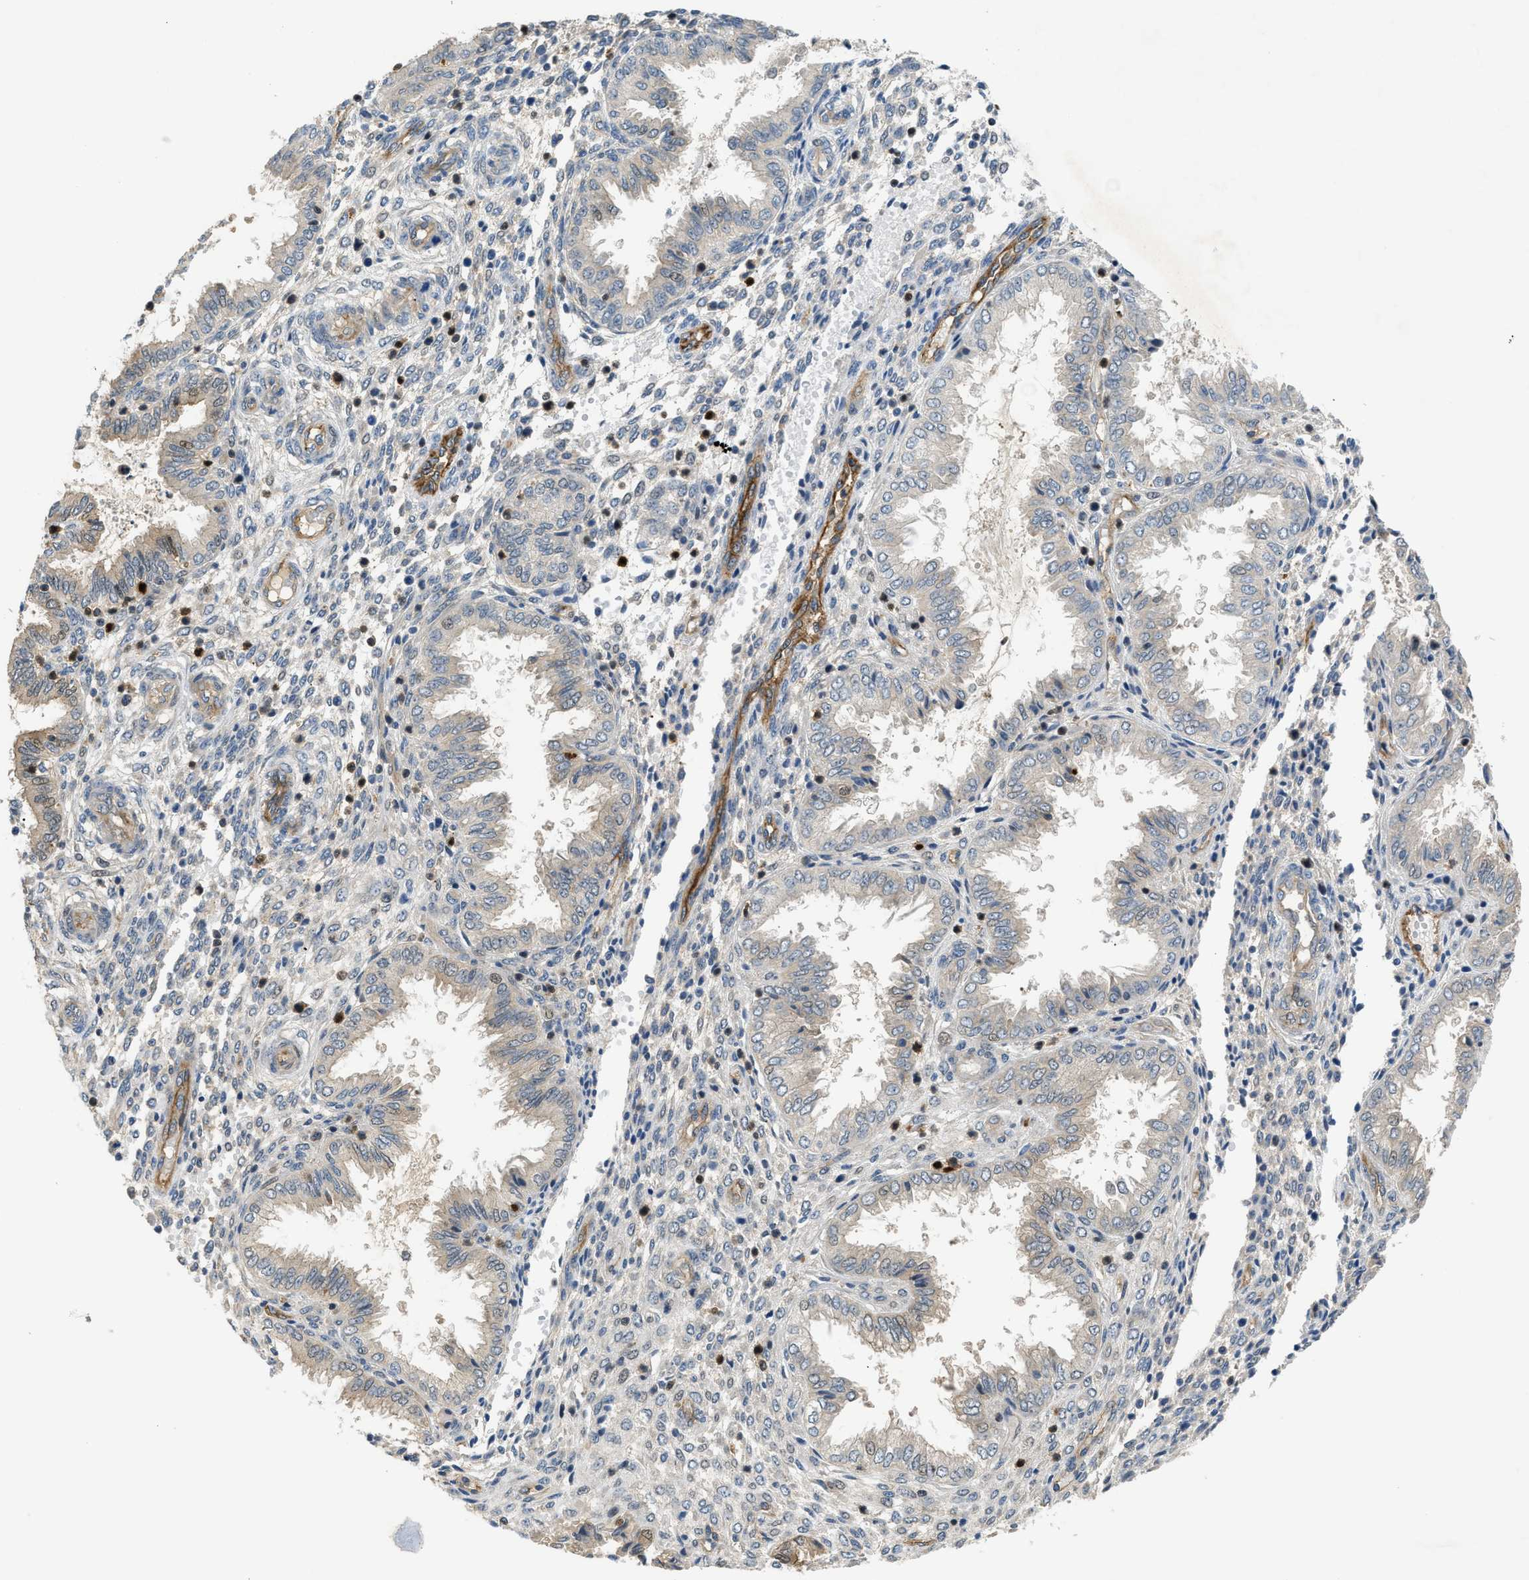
{"staining": {"intensity": "negative", "quantity": "none", "location": "none"}, "tissue": "endometrium", "cell_type": "Cells in endometrial stroma", "image_type": "normal", "snomed": [{"axis": "morphology", "description": "Normal tissue, NOS"}, {"axis": "topography", "description": "Endometrium"}], "caption": "An immunohistochemistry (IHC) micrograph of benign endometrium is shown. There is no staining in cells in endometrial stroma of endometrium.", "gene": "TRAK2", "patient": {"sex": "female", "age": 33}}